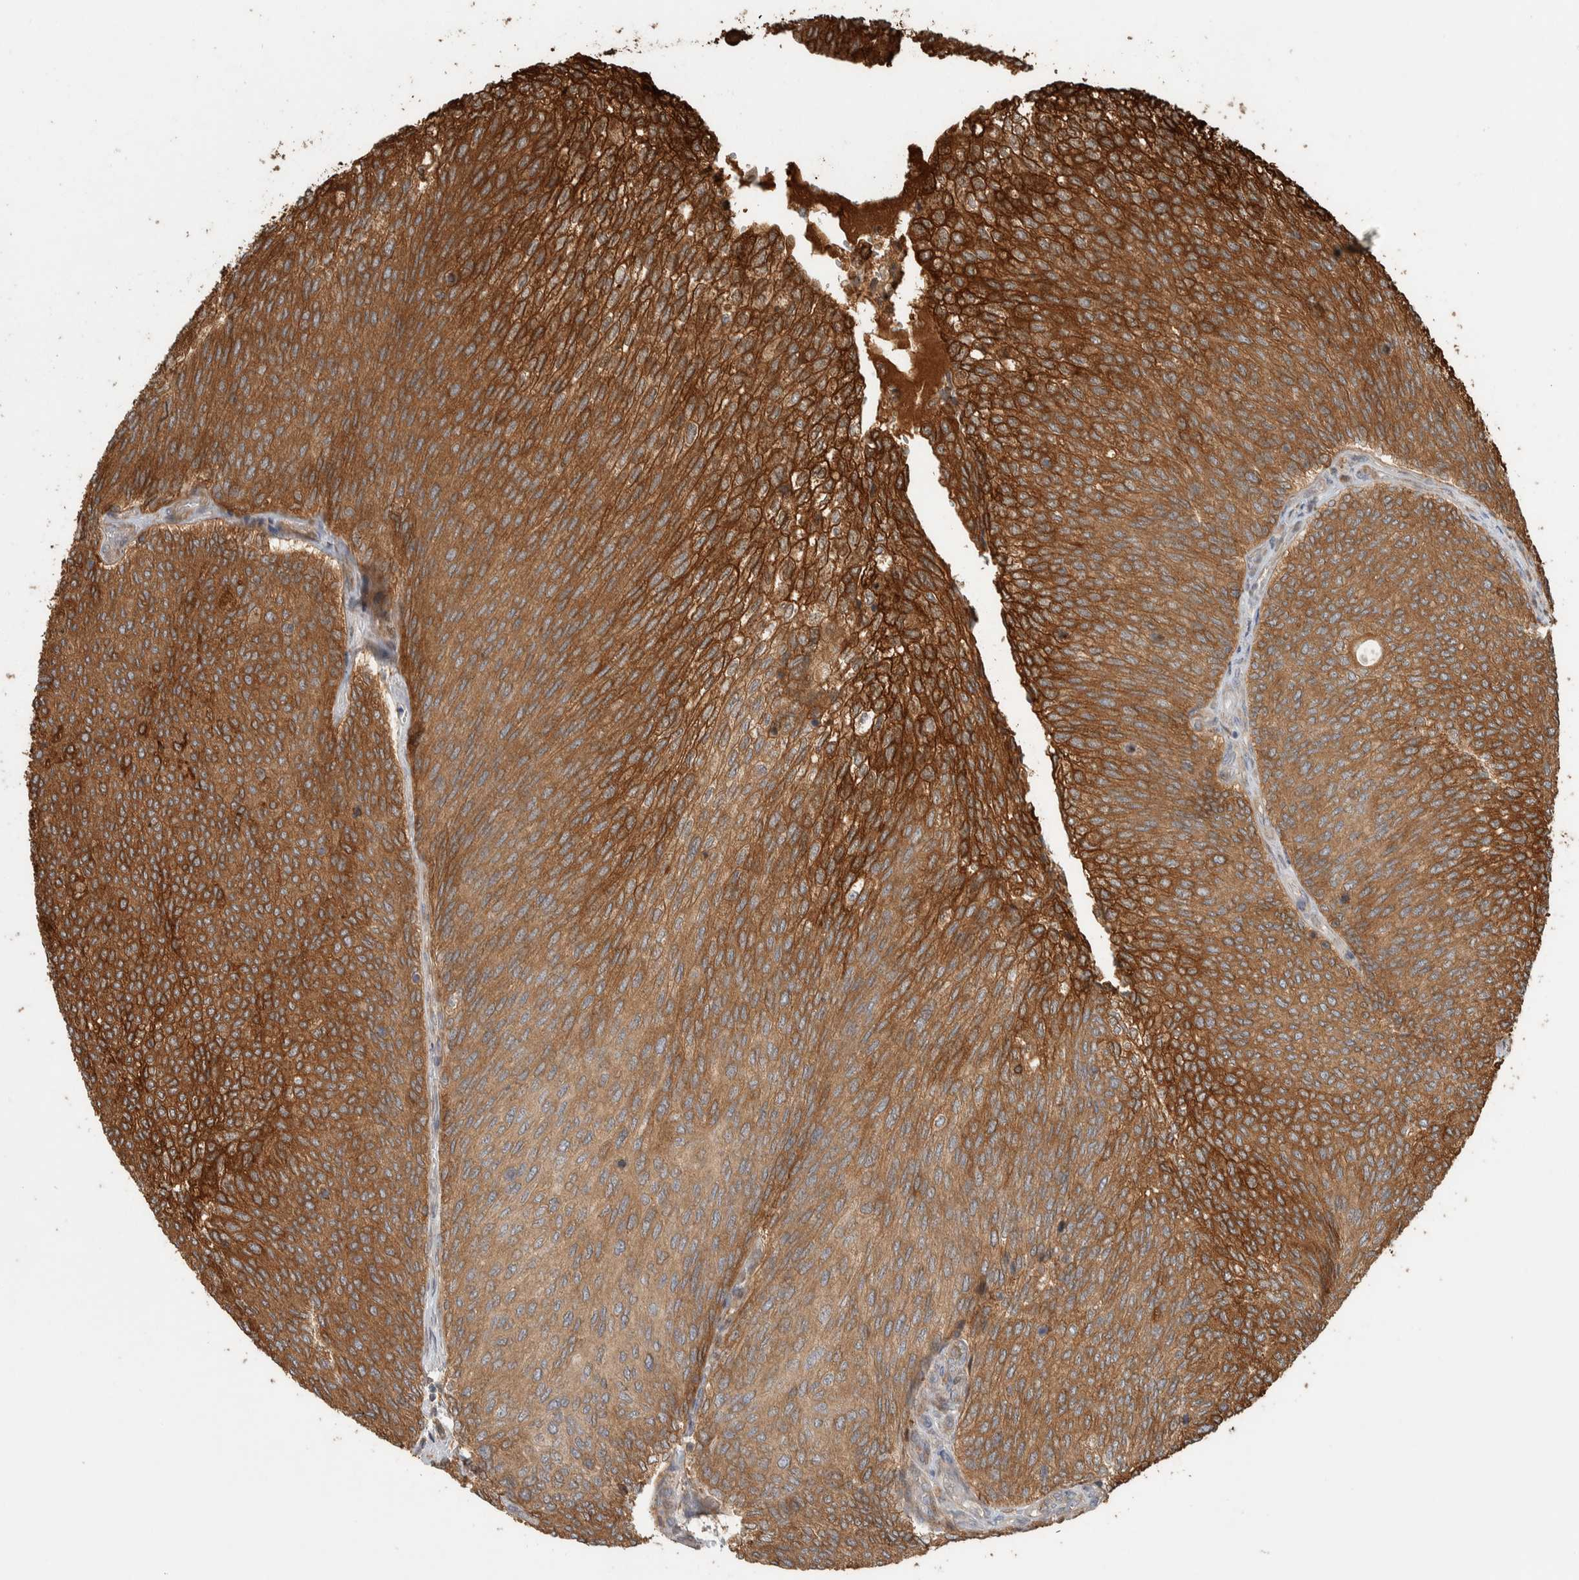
{"staining": {"intensity": "strong", "quantity": ">75%", "location": "cytoplasmic/membranous"}, "tissue": "urothelial cancer", "cell_type": "Tumor cells", "image_type": "cancer", "snomed": [{"axis": "morphology", "description": "Urothelial carcinoma, Low grade"}, {"axis": "topography", "description": "Urinary bladder"}], "caption": "Urothelial cancer stained with a protein marker reveals strong staining in tumor cells.", "gene": "CNTROB", "patient": {"sex": "female", "age": 79}}